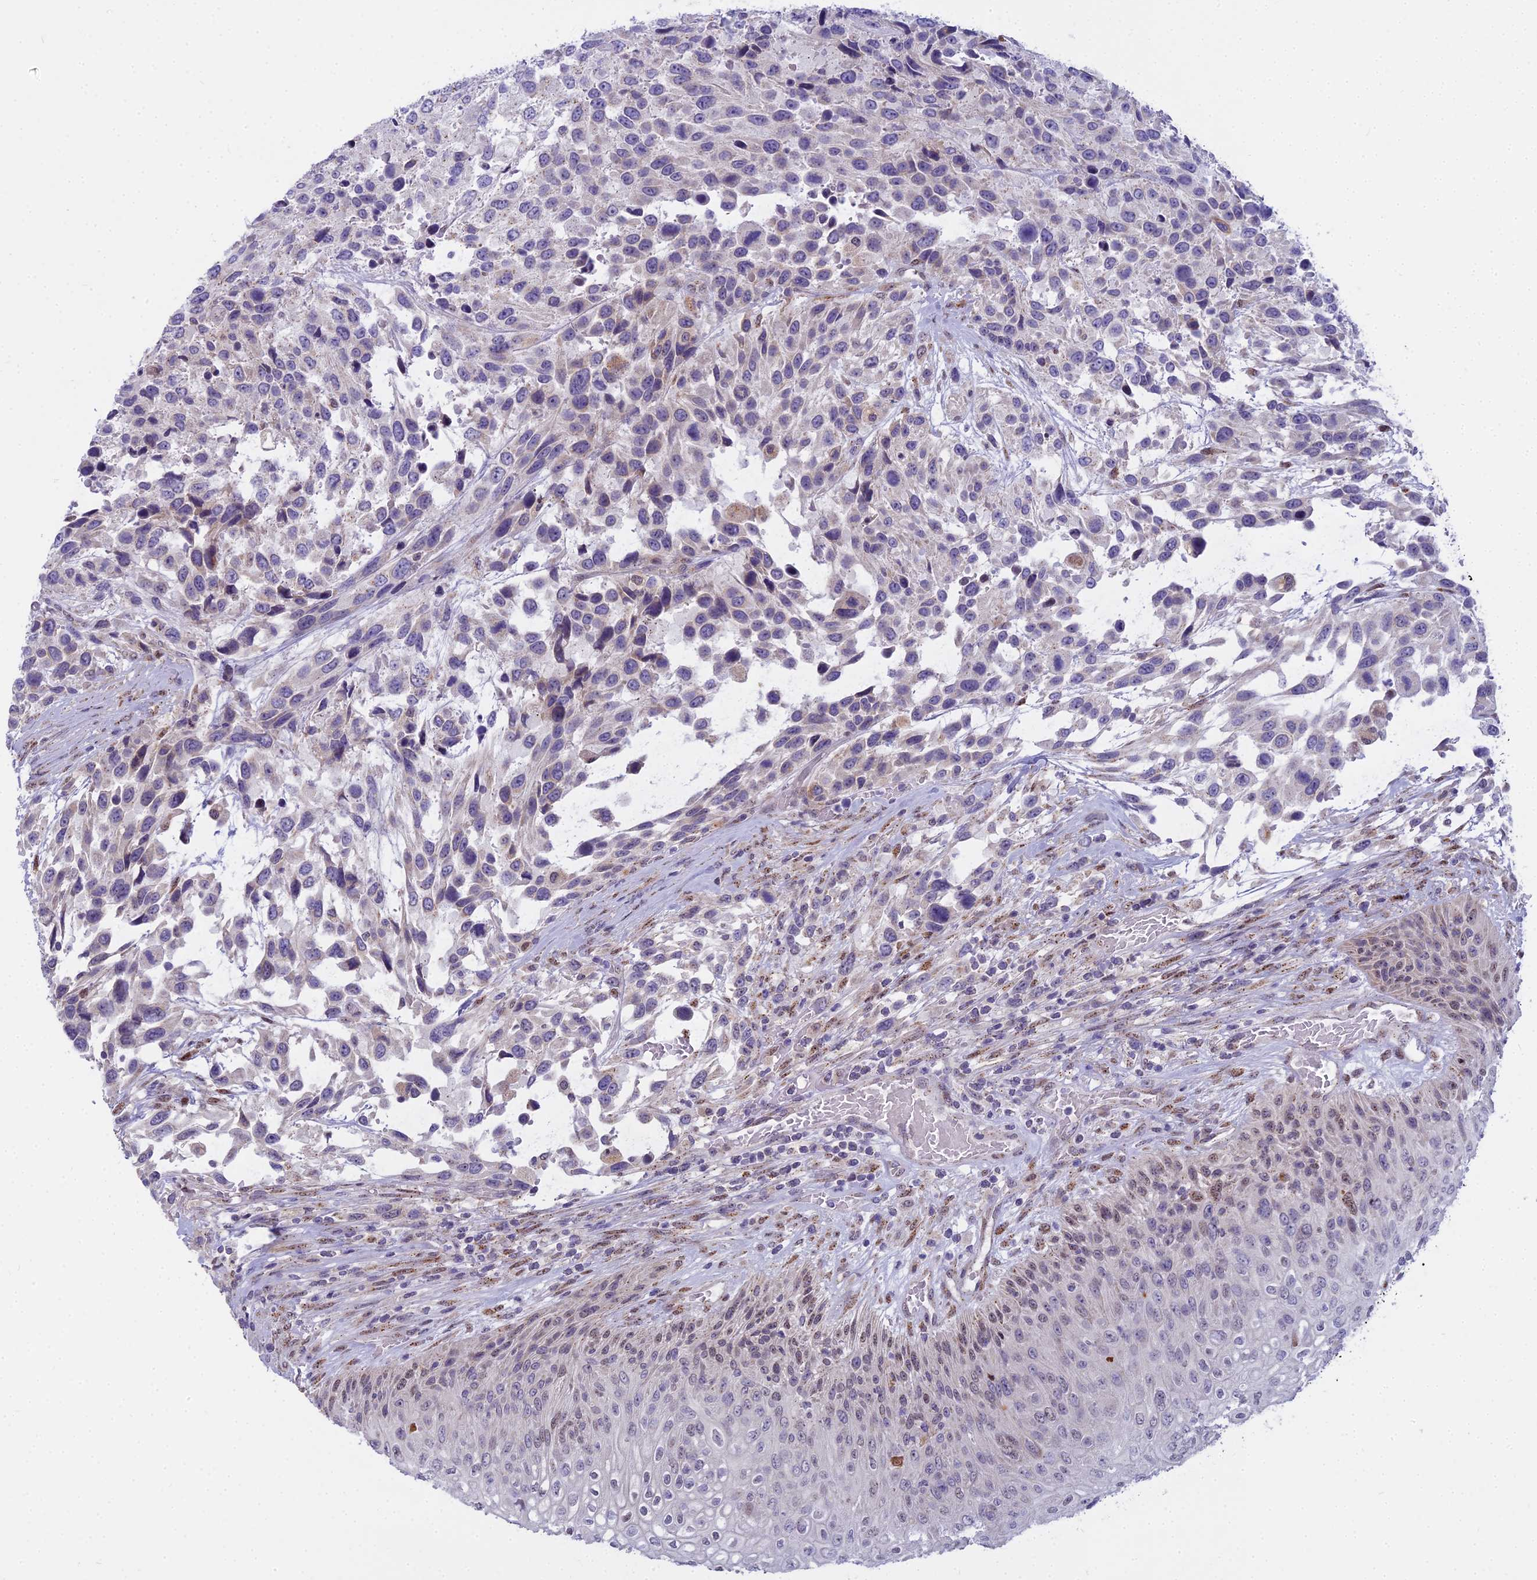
{"staining": {"intensity": "negative", "quantity": "none", "location": "none"}, "tissue": "urothelial cancer", "cell_type": "Tumor cells", "image_type": "cancer", "snomed": [{"axis": "morphology", "description": "Urothelial carcinoma, High grade"}, {"axis": "topography", "description": "Urinary bladder"}], "caption": "The immunohistochemistry (IHC) image has no significant expression in tumor cells of urothelial carcinoma (high-grade) tissue.", "gene": "WDPCP", "patient": {"sex": "female", "age": 70}}